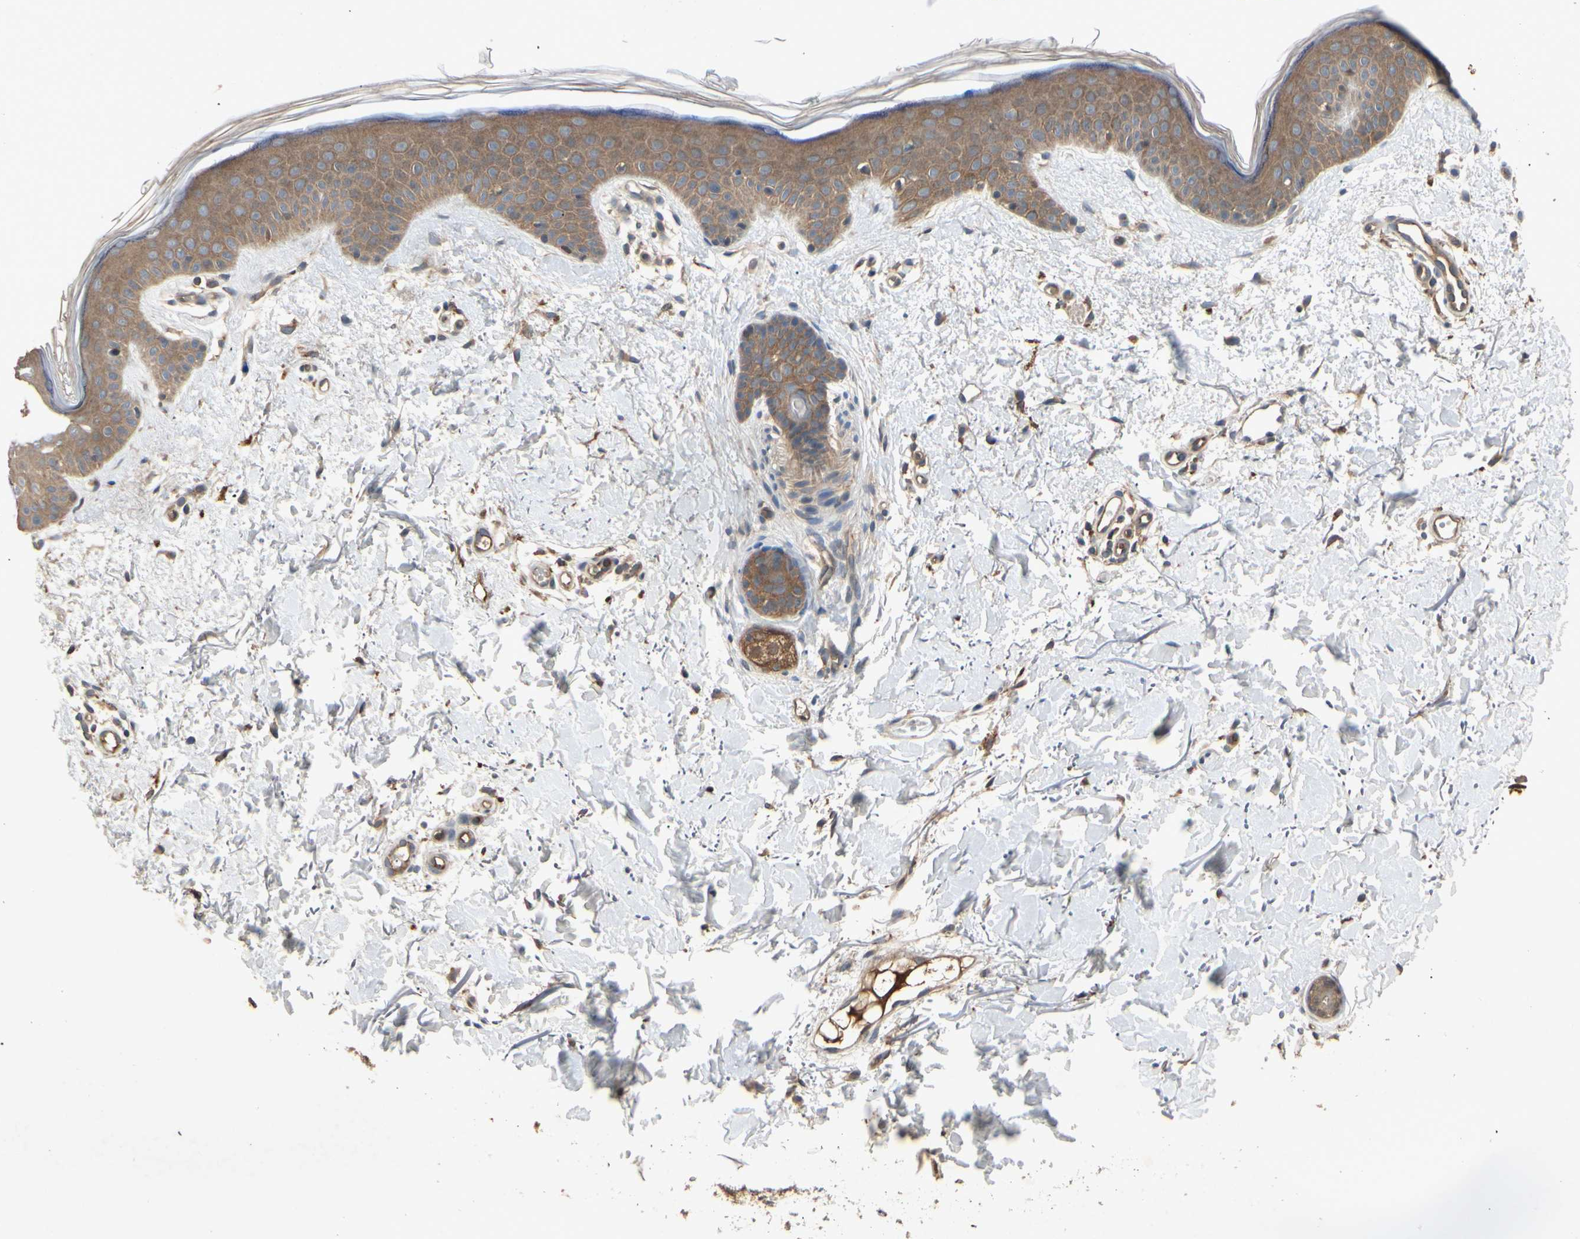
{"staining": {"intensity": "moderate", "quantity": ">75%", "location": "cytoplasmic/membranous"}, "tissue": "skin", "cell_type": "Fibroblasts", "image_type": "normal", "snomed": [{"axis": "morphology", "description": "Normal tissue, NOS"}, {"axis": "topography", "description": "Skin"}], "caption": "Brown immunohistochemical staining in benign skin shows moderate cytoplasmic/membranous positivity in approximately >75% of fibroblasts.", "gene": "RNF14", "patient": {"sex": "female", "age": 56}}